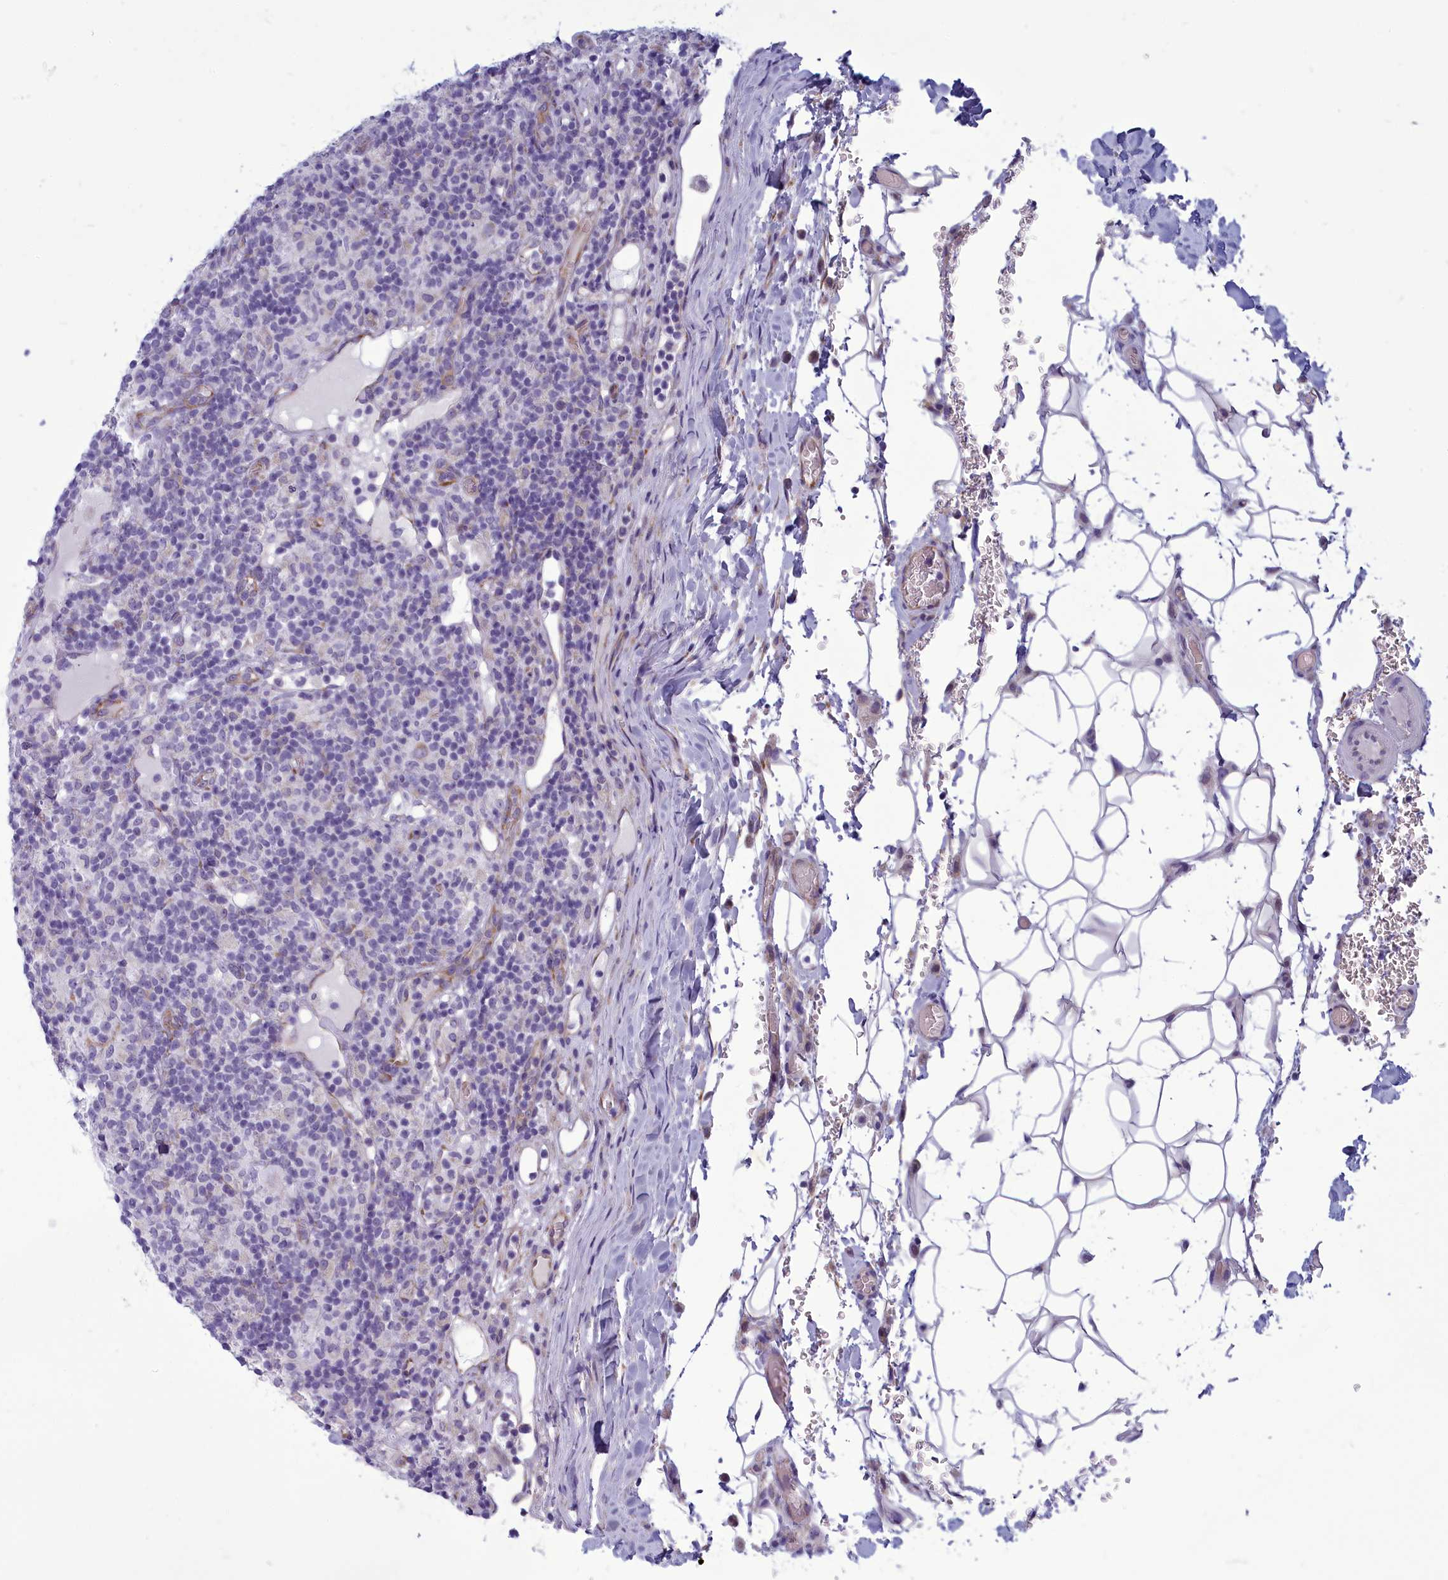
{"staining": {"intensity": "negative", "quantity": "none", "location": "none"}, "tissue": "lymphoma", "cell_type": "Tumor cells", "image_type": "cancer", "snomed": [{"axis": "morphology", "description": "Hodgkin's disease, NOS"}, {"axis": "topography", "description": "Lymph node"}], "caption": "An immunohistochemistry micrograph of lymphoma is shown. There is no staining in tumor cells of lymphoma.", "gene": "CENATAC", "patient": {"sex": "male", "age": 70}}